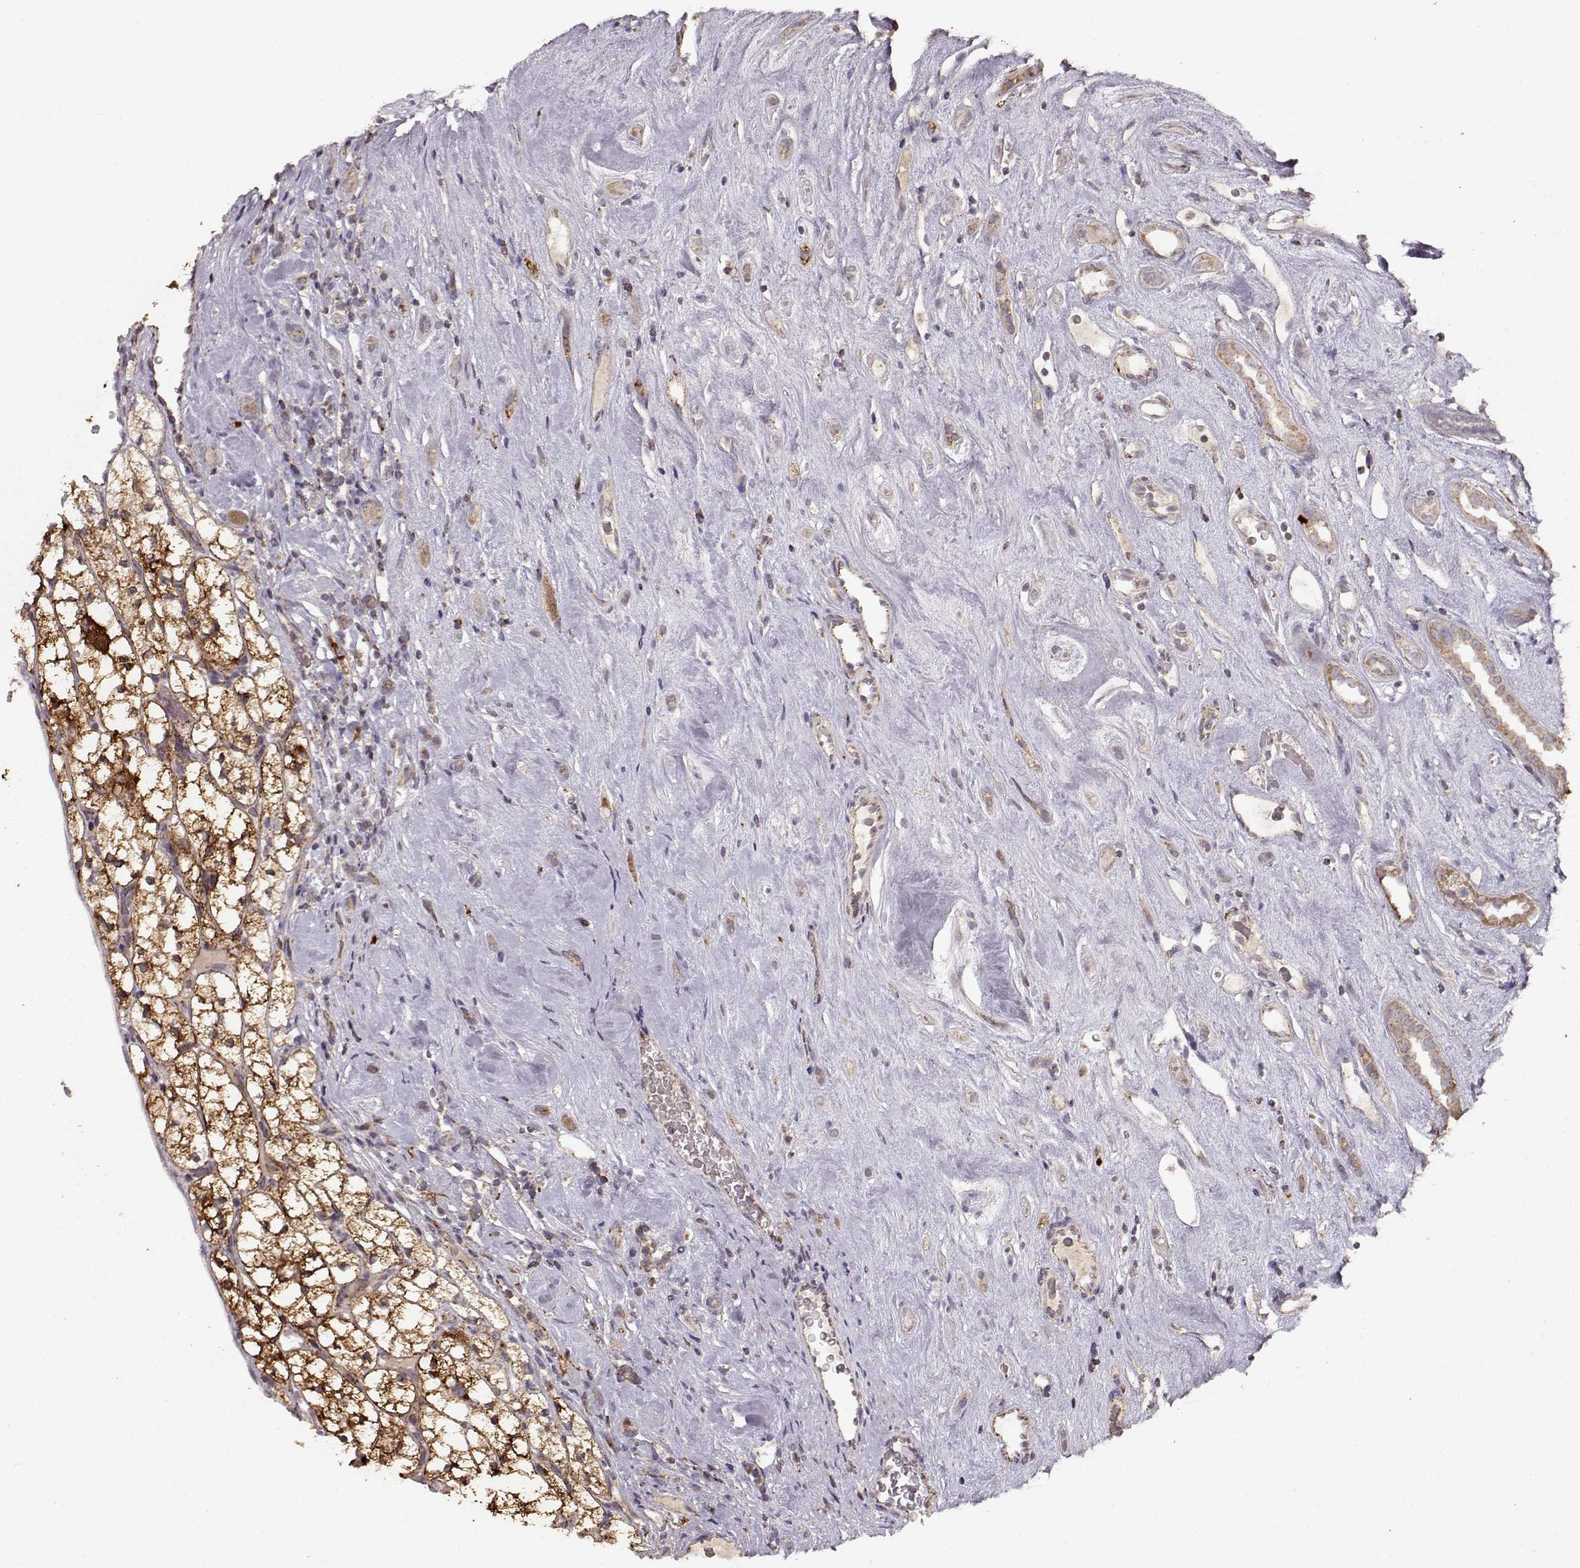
{"staining": {"intensity": "strong", "quantity": ">75%", "location": "cytoplasmic/membranous"}, "tissue": "renal cancer", "cell_type": "Tumor cells", "image_type": "cancer", "snomed": [{"axis": "morphology", "description": "Adenocarcinoma, NOS"}, {"axis": "topography", "description": "Kidney"}], "caption": "A brown stain highlights strong cytoplasmic/membranous staining of a protein in renal cancer tumor cells. The staining was performed using DAB (3,3'-diaminobenzidine), with brown indicating positive protein expression. Nuclei are stained blue with hematoxylin.", "gene": "CMTM3", "patient": {"sex": "female", "age": 89}}